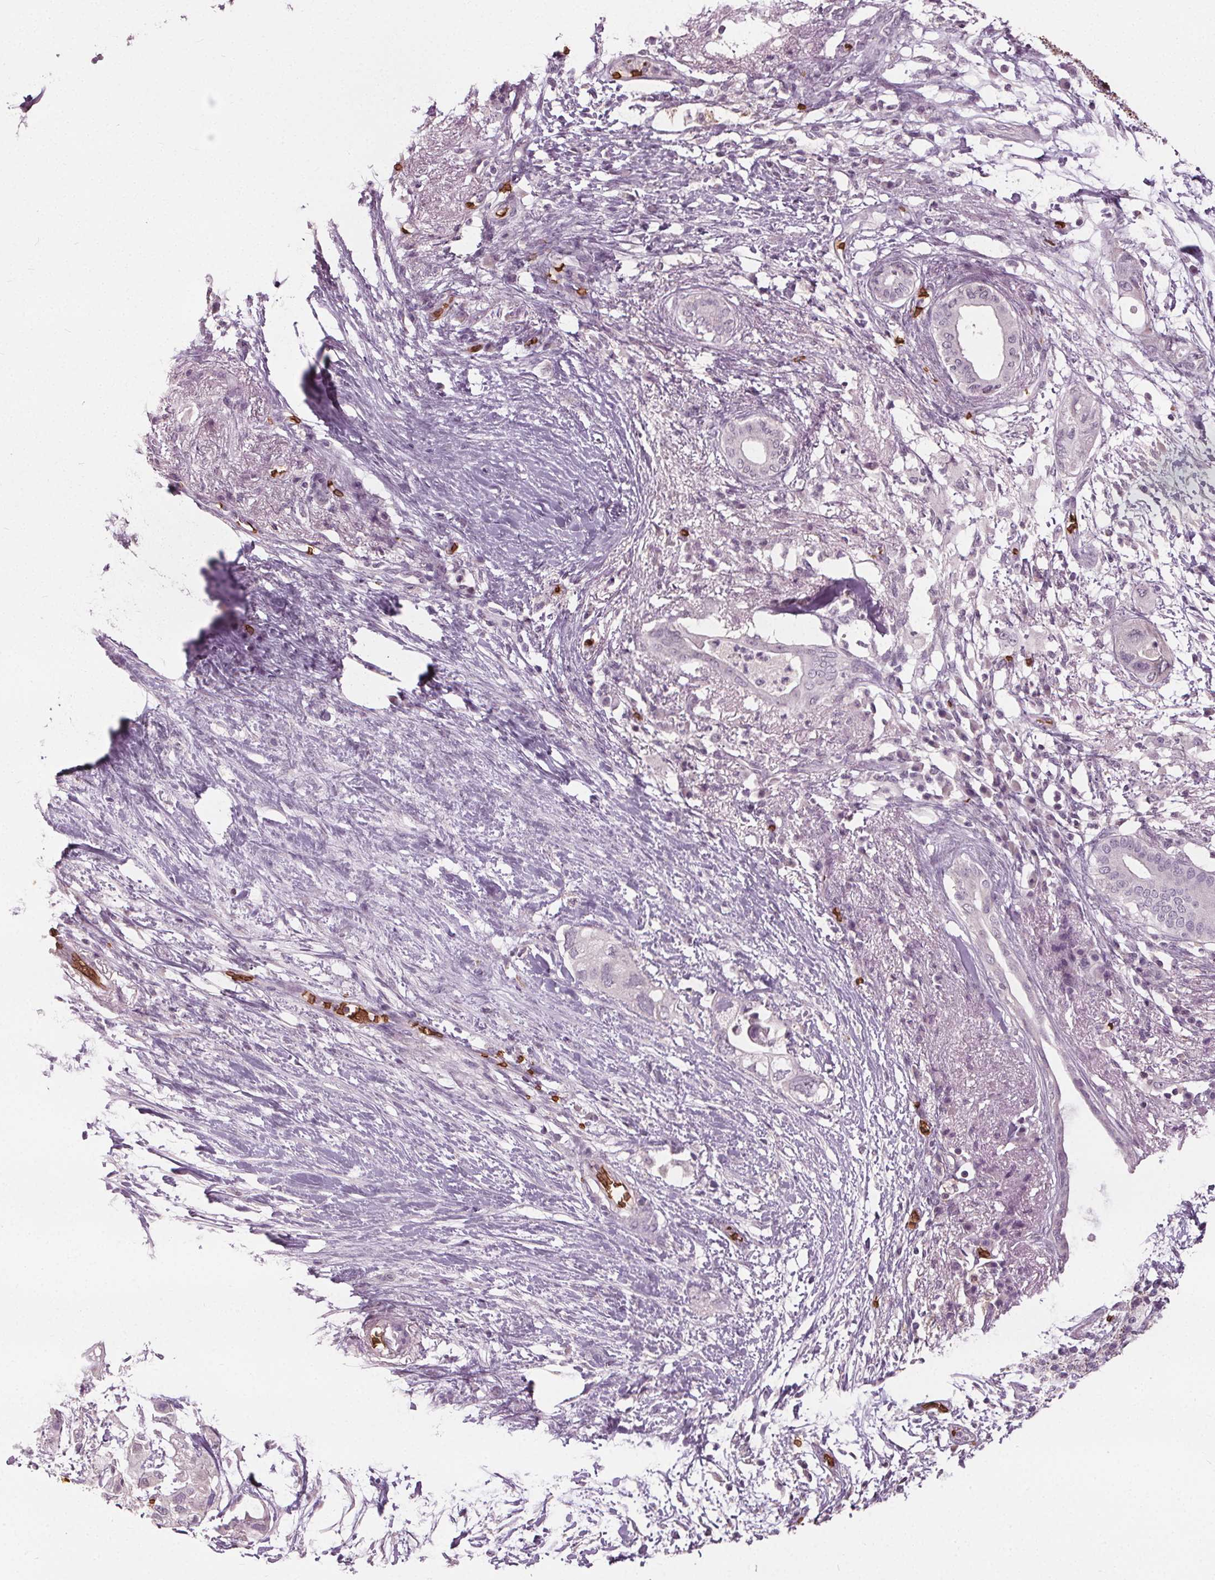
{"staining": {"intensity": "negative", "quantity": "none", "location": "none"}, "tissue": "pancreatic cancer", "cell_type": "Tumor cells", "image_type": "cancer", "snomed": [{"axis": "morphology", "description": "Adenocarcinoma, NOS"}, {"axis": "topography", "description": "Pancreas"}], "caption": "Immunohistochemistry micrograph of neoplastic tissue: adenocarcinoma (pancreatic) stained with DAB reveals no significant protein staining in tumor cells.", "gene": "SLC4A1", "patient": {"sex": "female", "age": 72}}